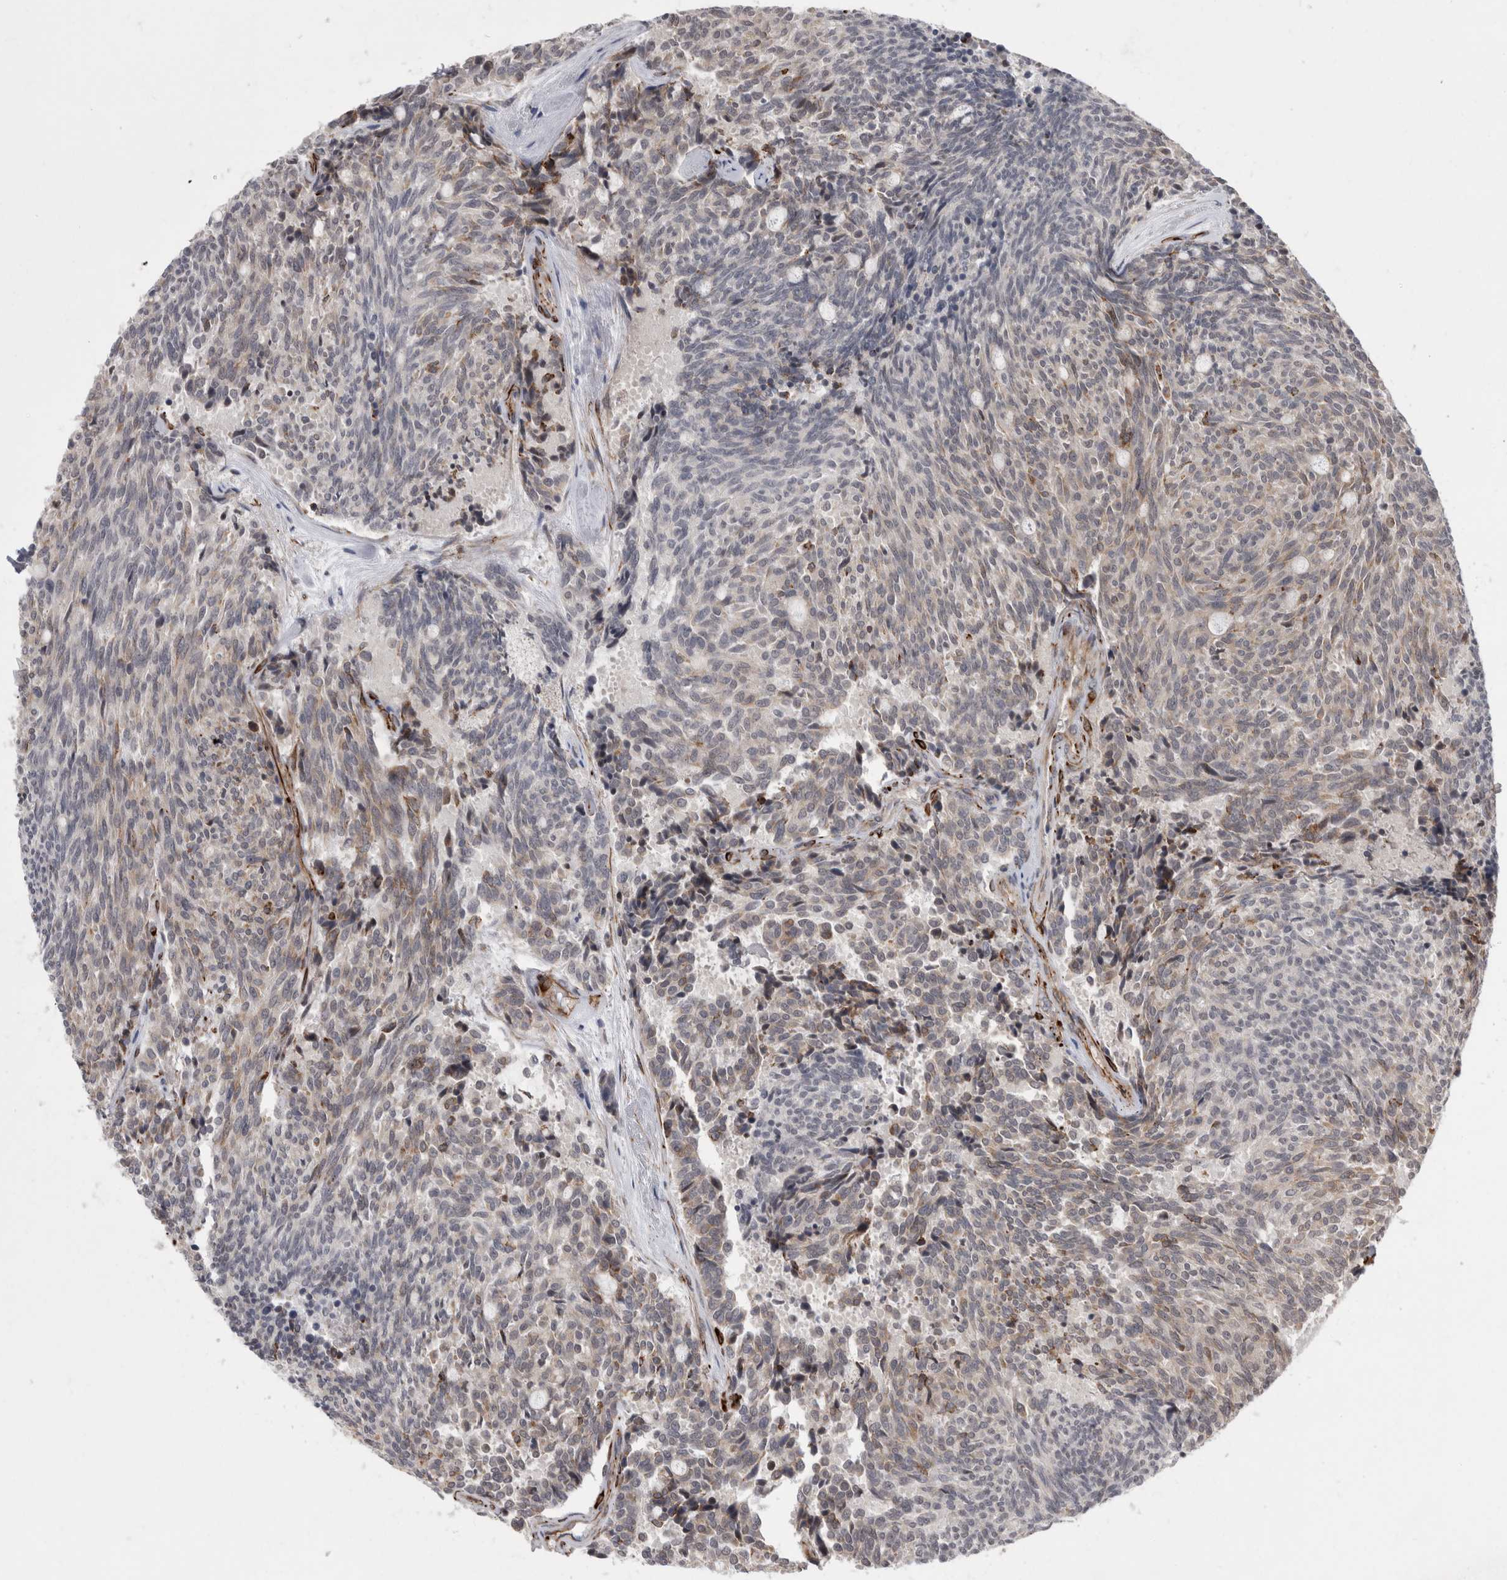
{"staining": {"intensity": "weak", "quantity": "25%-75%", "location": "cytoplasmic/membranous"}, "tissue": "carcinoid", "cell_type": "Tumor cells", "image_type": "cancer", "snomed": [{"axis": "morphology", "description": "Carcinoid, malignant, NOS"}, {"axis": "topography", "description": "Pancreas"}], "caption": "This is an image of immunohistochemistry staining of carcinoid, which shows weak staining in the cytoplasmic/membranous of tumor cells.", "gene": "FAM83H", "patient": {"sex": "female", "age": 54}}